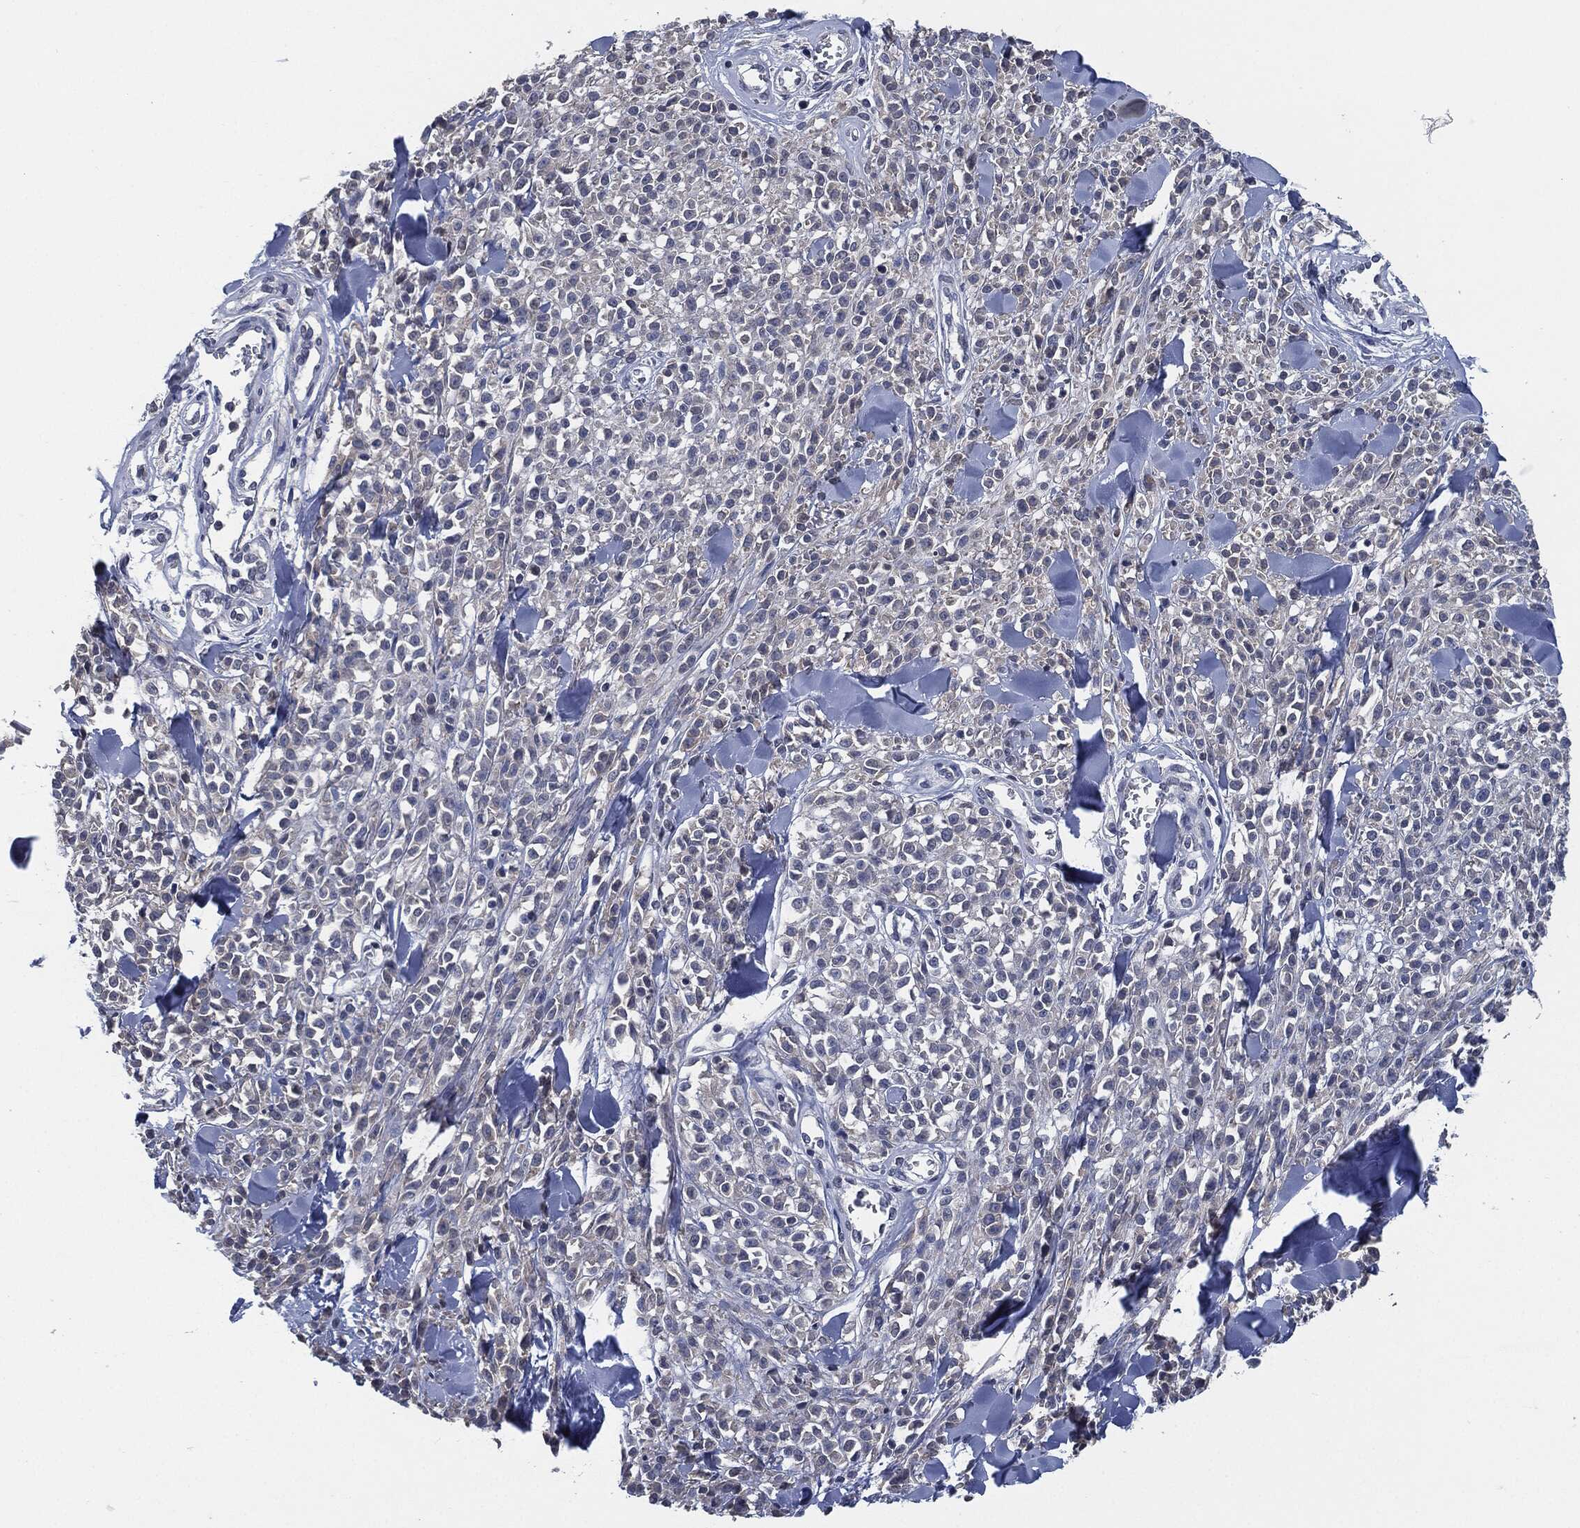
{"staining": {"intensity": "negative", "quantity": "none", "location": "none"}, "tissue": "melanoma", "cell_type": "Tumor cells", "image_type": "cancer", "snomed": [{"axis": "morphology", "description": "Malignant melanoma, NOS"}, {"axis": "topography", "description": "Skin"}, {"axis": "topography", "description": "Skin of trunk"}], "caption": "Image shows no protein positivity in tumor cells of melanoma tissue.", "gene": "IL2RG", "patient": {"sex": "male", "age": 74}}